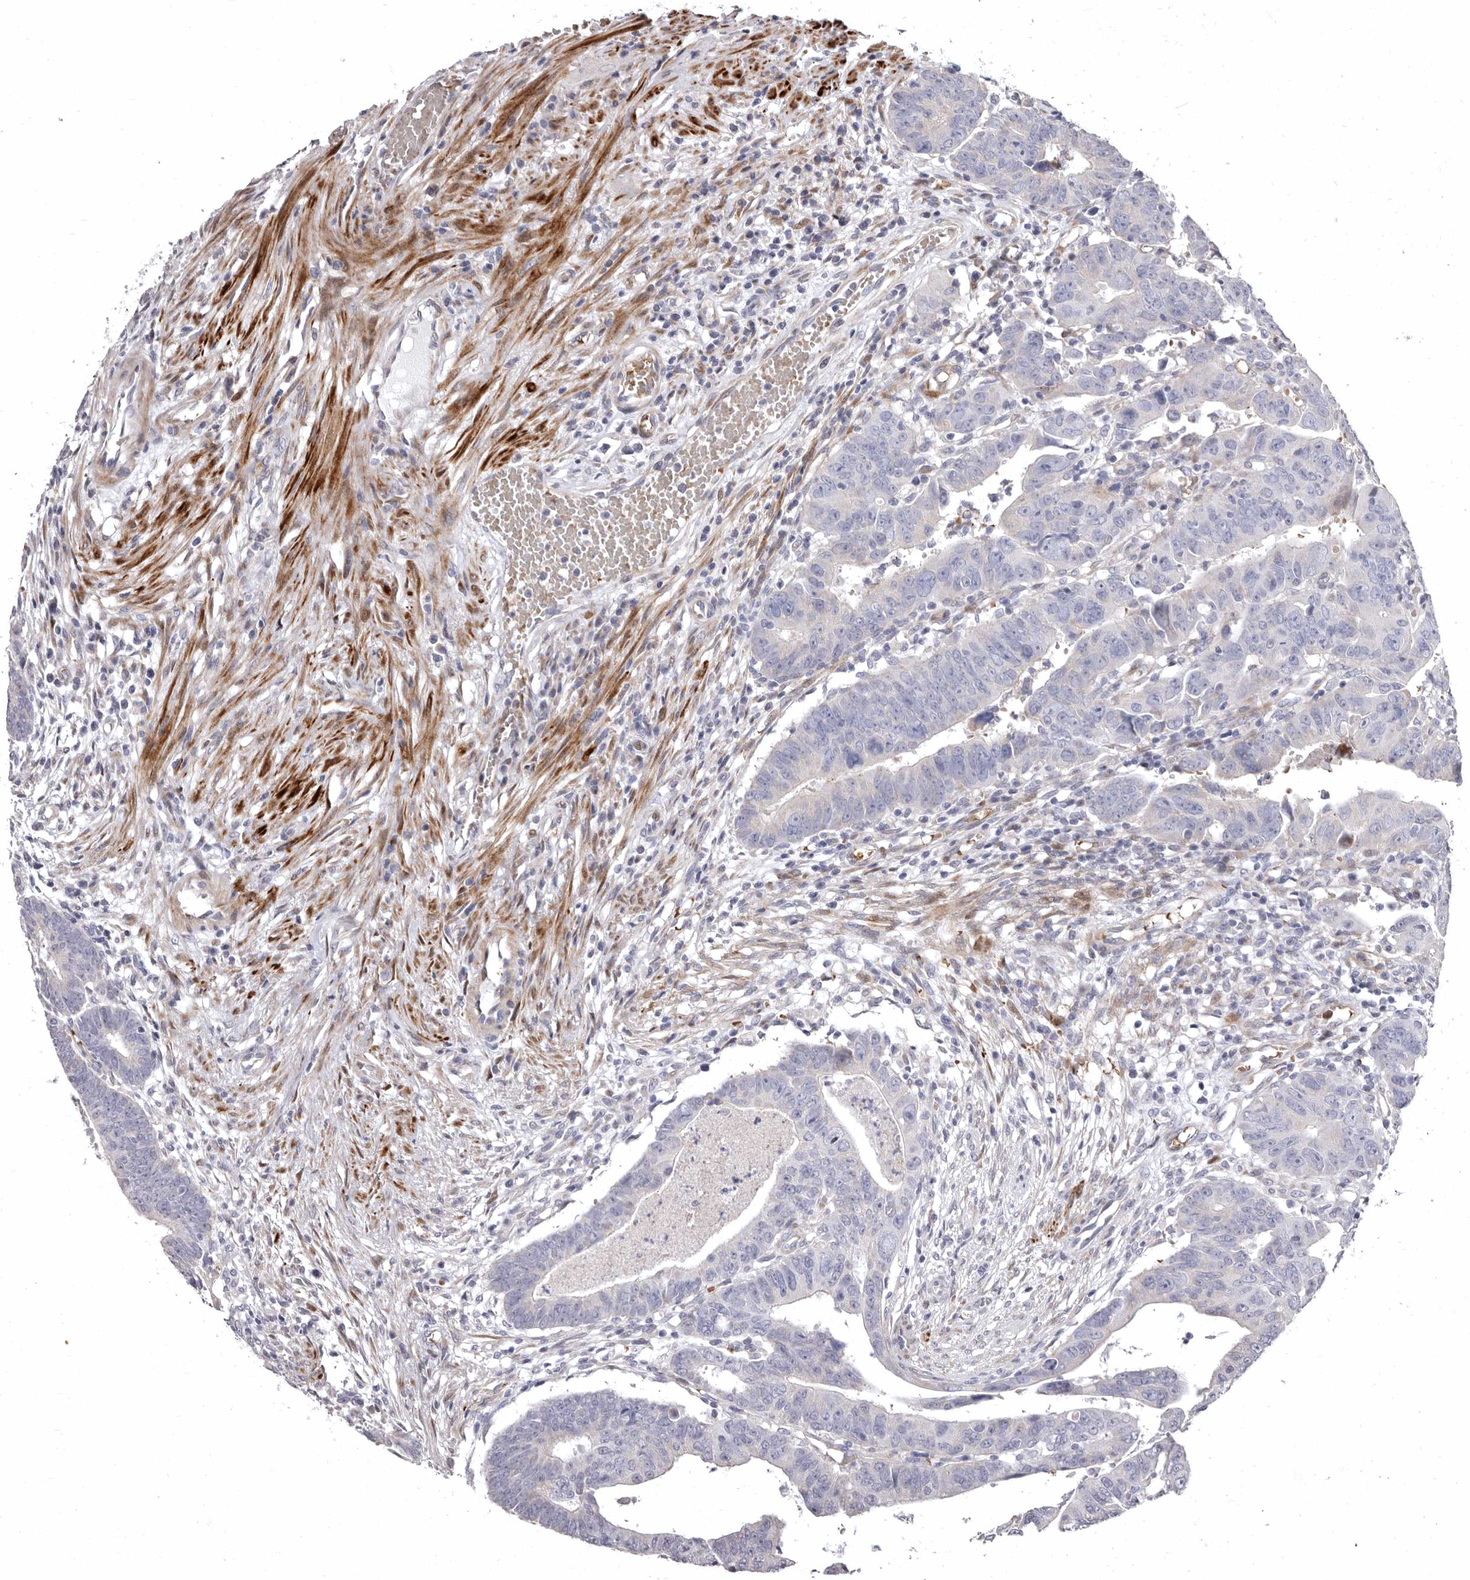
{"staining": {"intensity": "negative", "quantity": "none", "location": "none"}, "tissue": "colorectal cancer", "cell_type": "Tumor cells", "image_type": "cancer", "snomed": [{"axis": "morphology", "description": "Adenocarcinoma, NOS"}, {"axis": "topography", "description": "Rectum"}], "caption": "Immunohistochemistry micrograph of neoplastic tissue: colorectal cancer (adenocarcinoma) stained with DAB (3,3'-diaminobenzidine) demonstrates no significant protein positivity in tumor cells.", "gene": "AIDA", "patient": {"sex": "female", "age": 65}}